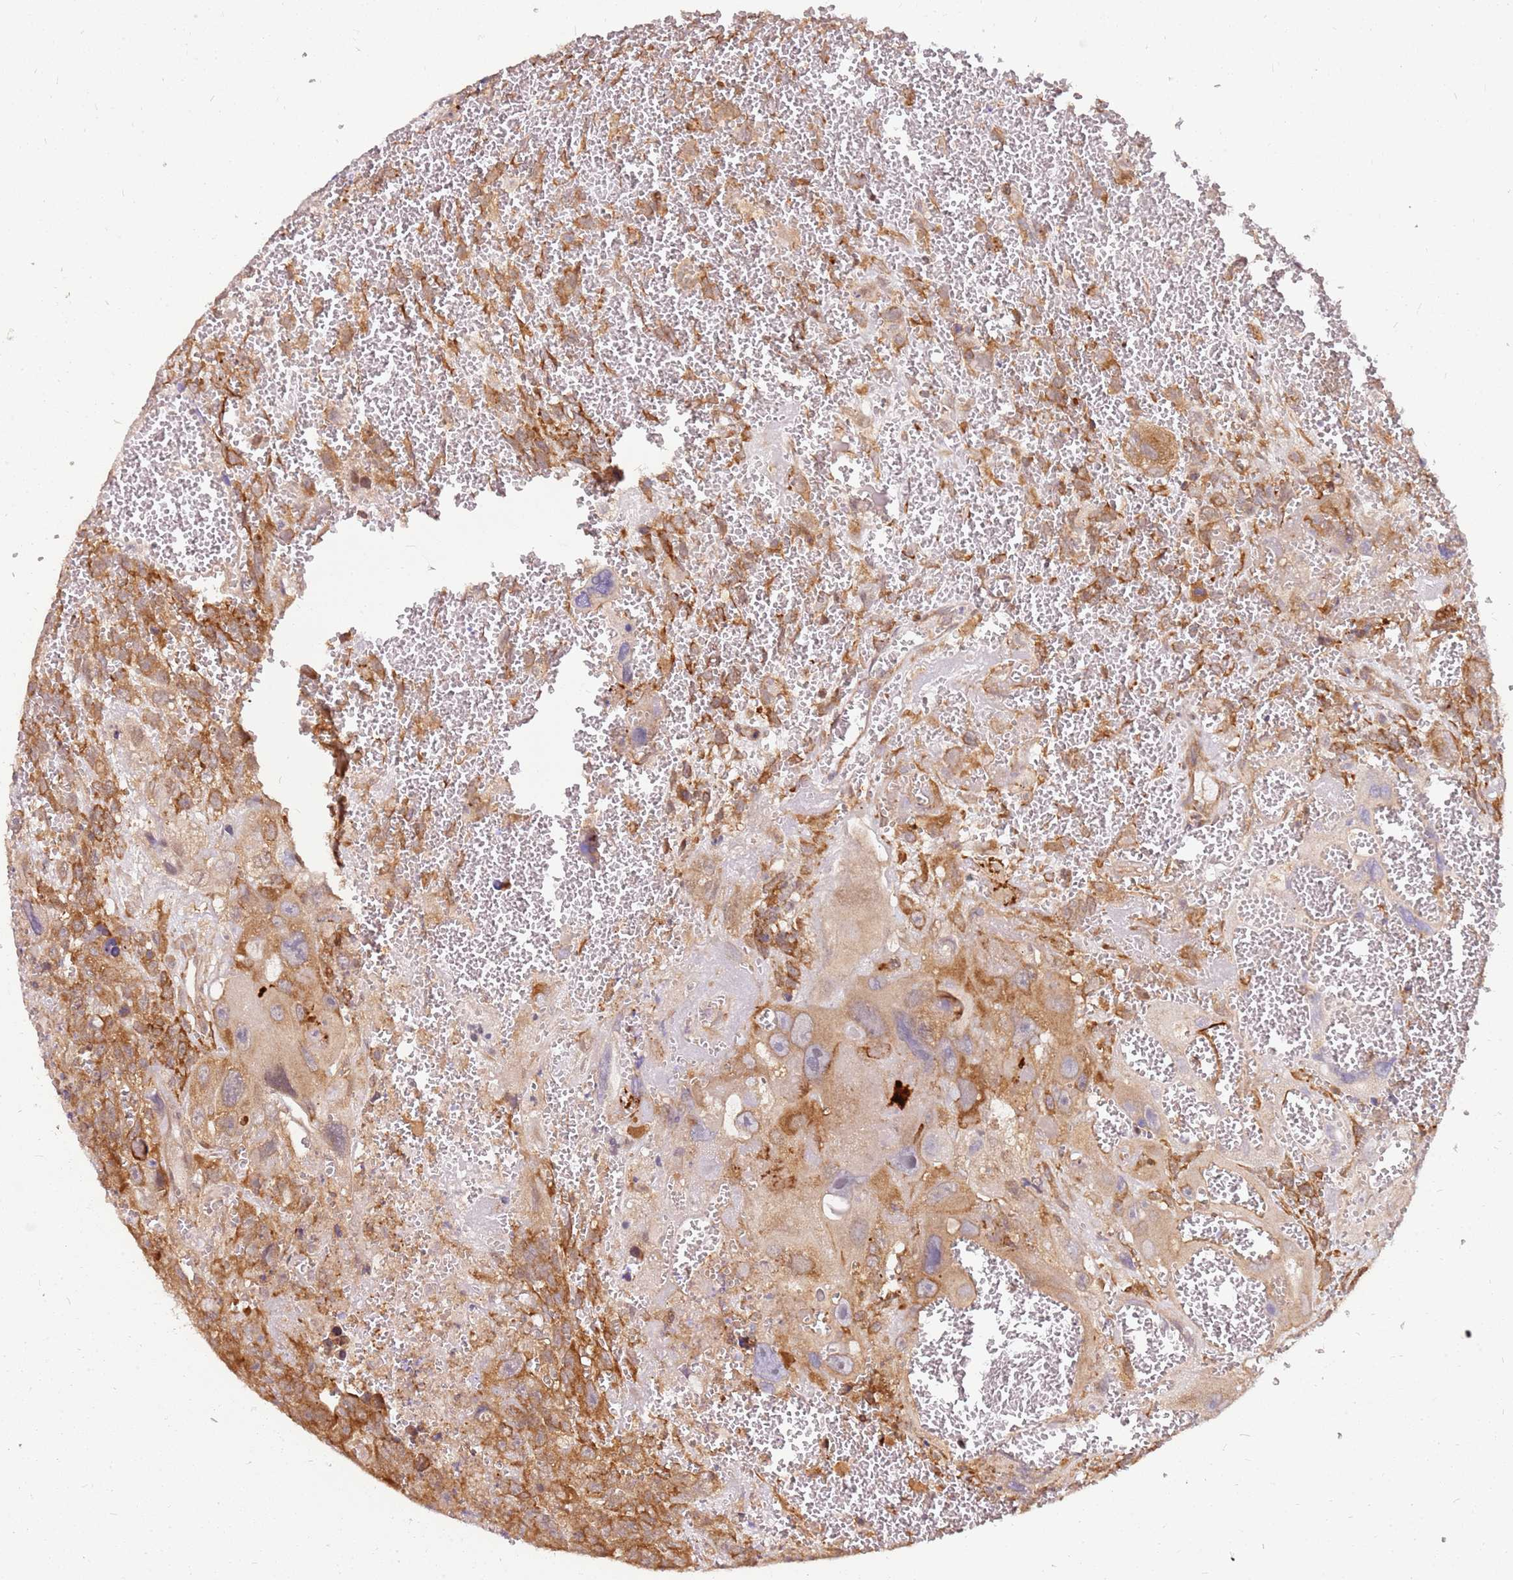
{"staining": {"intensity": "moderate", "quantity": "25%-75%", "location": "cytoplasmic/membranous"}, "tissue": "testis cancer", "cell_type": "Tumor cells", "image_type": "cancer", "snomed": [{"axis": "morphology", "description": "Carcinoma, Embryonal, NOS"}, {"axis": "topography", "description": "Testis"}], "caption": "Protein staining of testis embryonal carcinoma tissue shows moderate cytoplasmic/membranous positivity in about 25%-75% of tumor cells. (Brightfield microscopy of DAB IHC at high magnification).", "gene": "PIH1D1", "patient": {"sex": "male", "age": 28}}